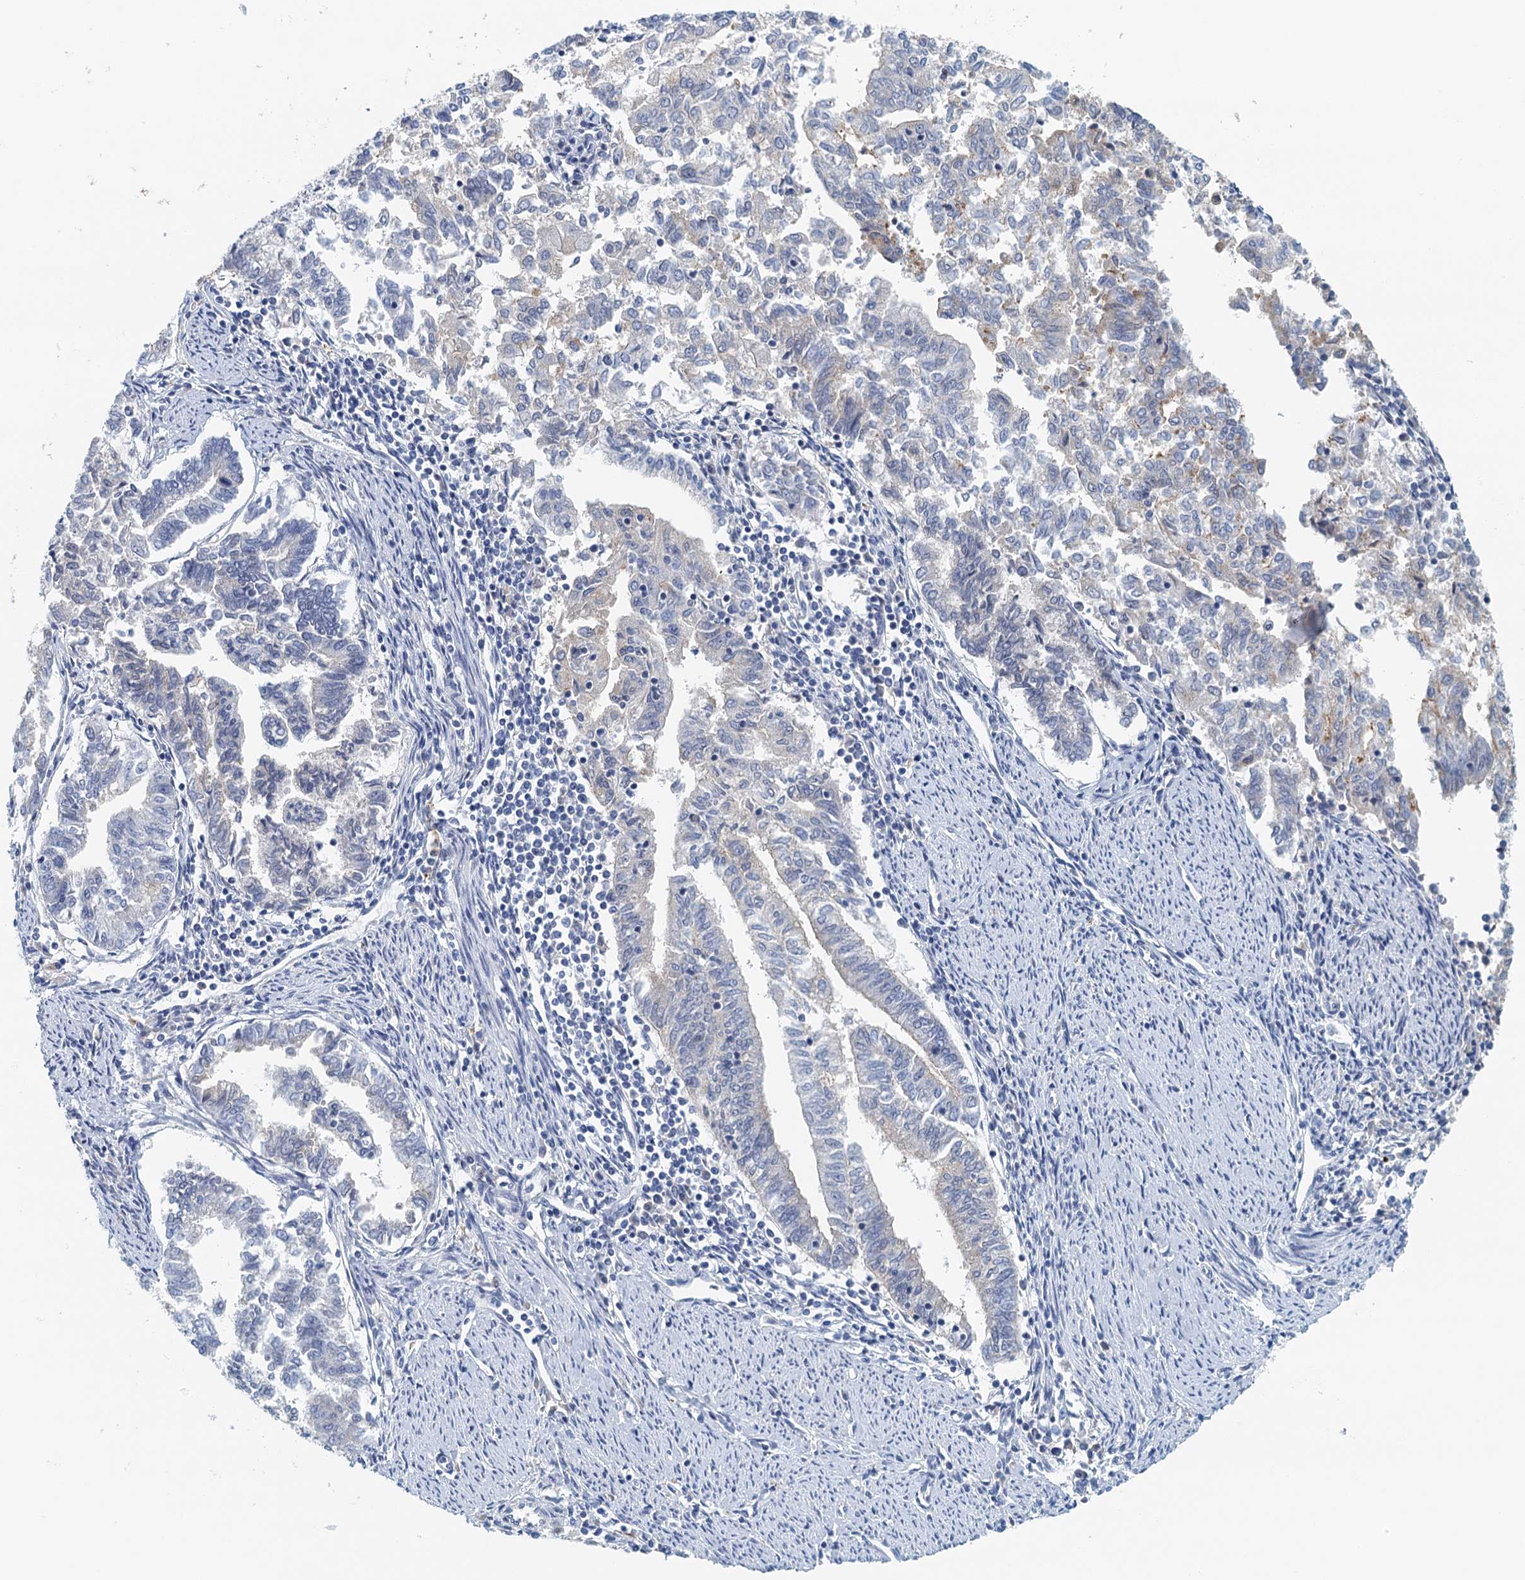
{"staining": {"intensity": "negative", "quantity": "none", "location": "none"}, "tissue": "endometrial cancer", "cell_type": "Tumor cells", "image_type": "cancer", "snomed": [{"axis": "morphology", "description": "Adenocarcinoma, NOS"}, {"axis": "topography", "description": "Endometrium"}], "caption": "Immunohistochemistry image of neoplastic tissue: human endometrial cancer (adenocarcinoma) stained with DAB shows no significant protein staining in tumor cells.", "gene": "NUBP2", "patient": {"sex": "female", "age": 79}}